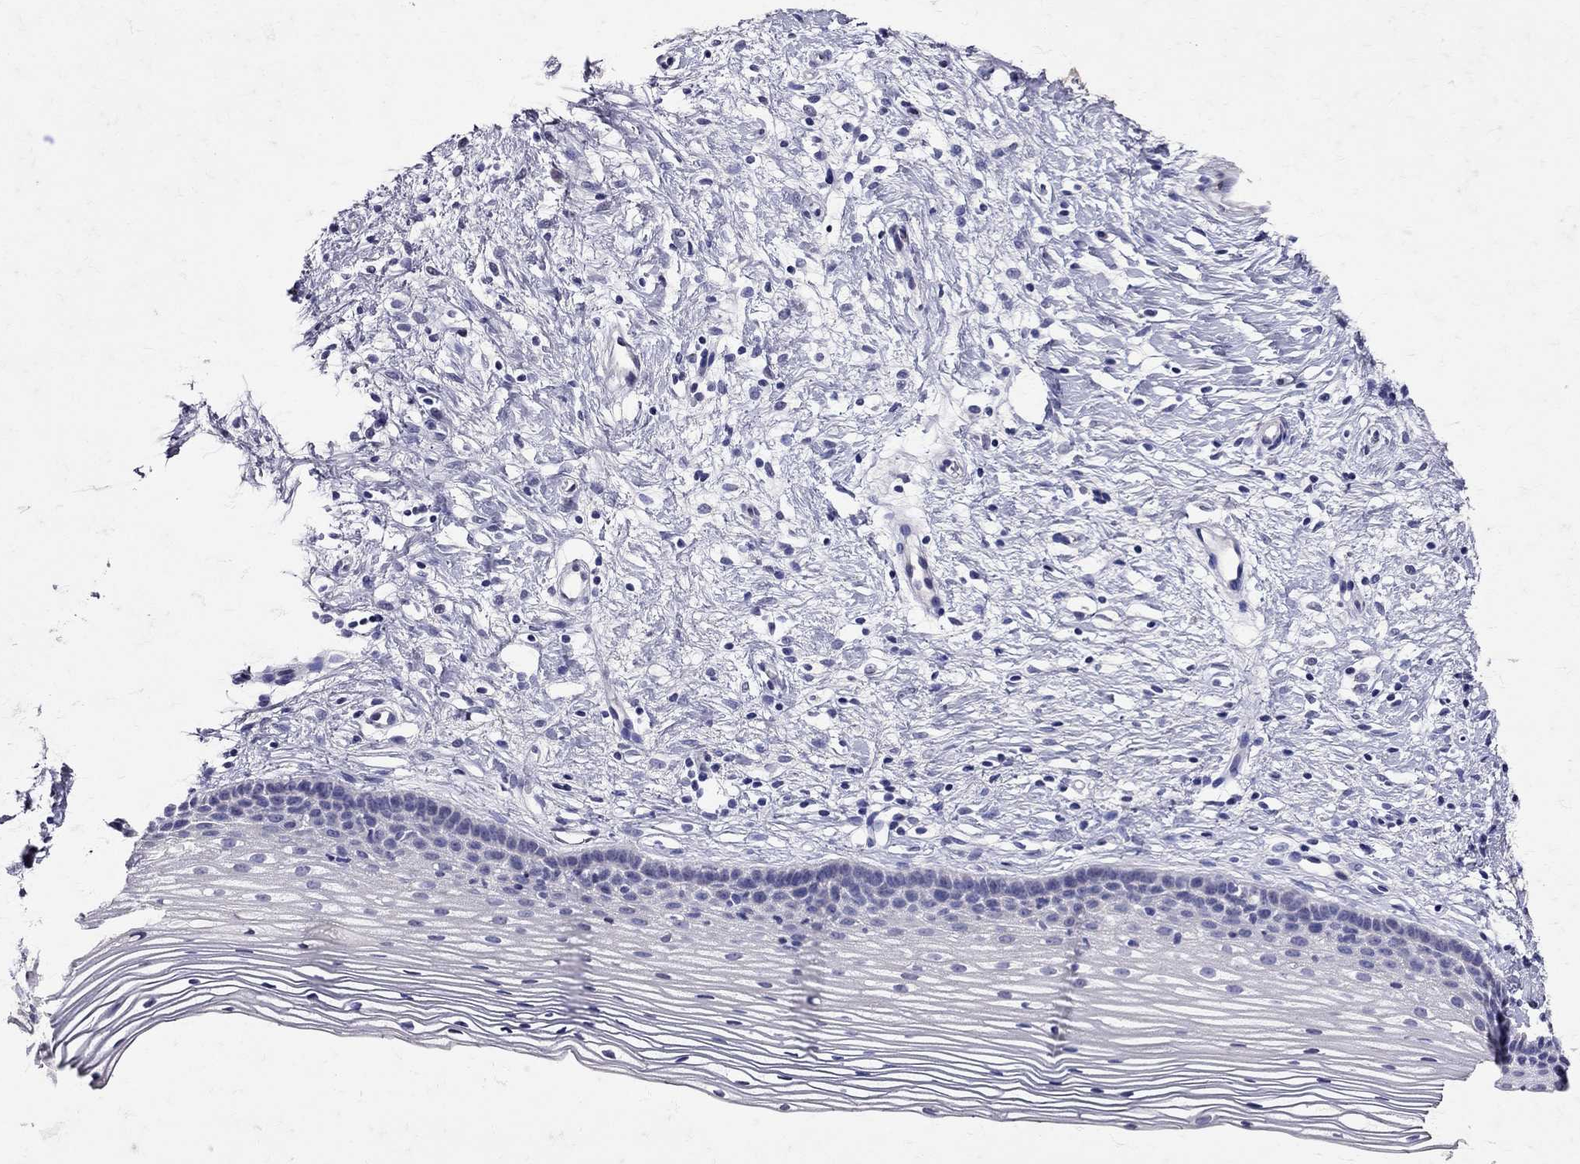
{"staining": {"intensity": "negative", "quantity": "none", "location": "none"}, "tissue": "cervix", "cell_type": "Glandular cells", "image_type": "normal", "snomed": [{"axis": "morphology", "description": "Normal tissue, NOS"}, {"axis": "topography", "description": "Cervix"}], "caption": "High power microscopy micrograph of an IHC histopathology image of benign cervix, revealing no significant expression in glandular cells.", "gene": "SST", "patient": {"sex": "female", "age": 39}}